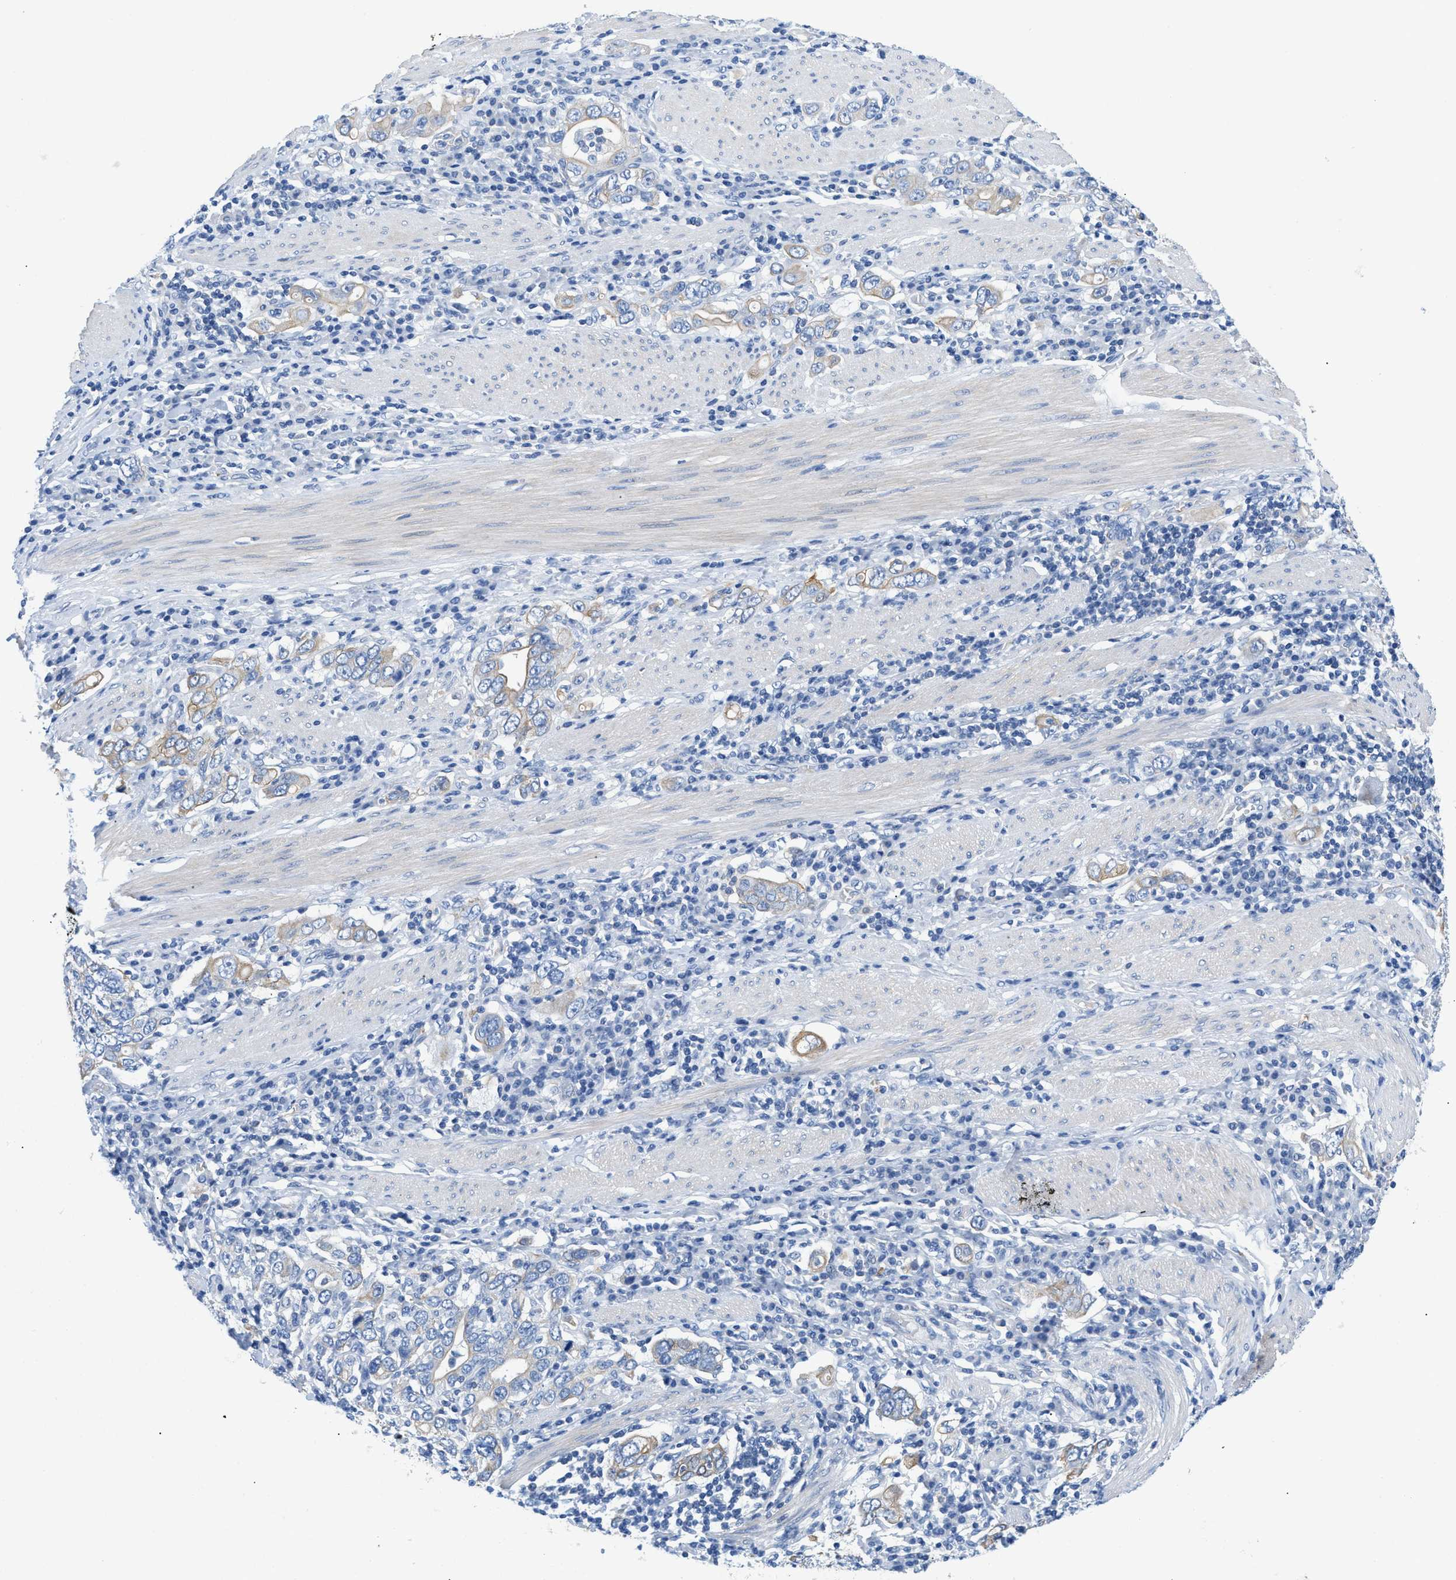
{"staining": {"intensity": "weak", "quantity": "<25%", "location": "cytoplasmic/membranous"}, "tissue": "stomach cancer", "cell_type": "Tumor cells", "image_type": "cancer", "snomed": [{"axis": "morphology", "description": "Adenocarcinoma, NOS"}, {"axis": "topography", "description": "Stomach, upper"}], "caption": "This is an immunohistochemistry (IHC) histopathology image of adenocarcinoma (stomach). There is no expression in tumor cells.", "gene": "BPGM", "patient": {"sex": "male", "age": 62}}